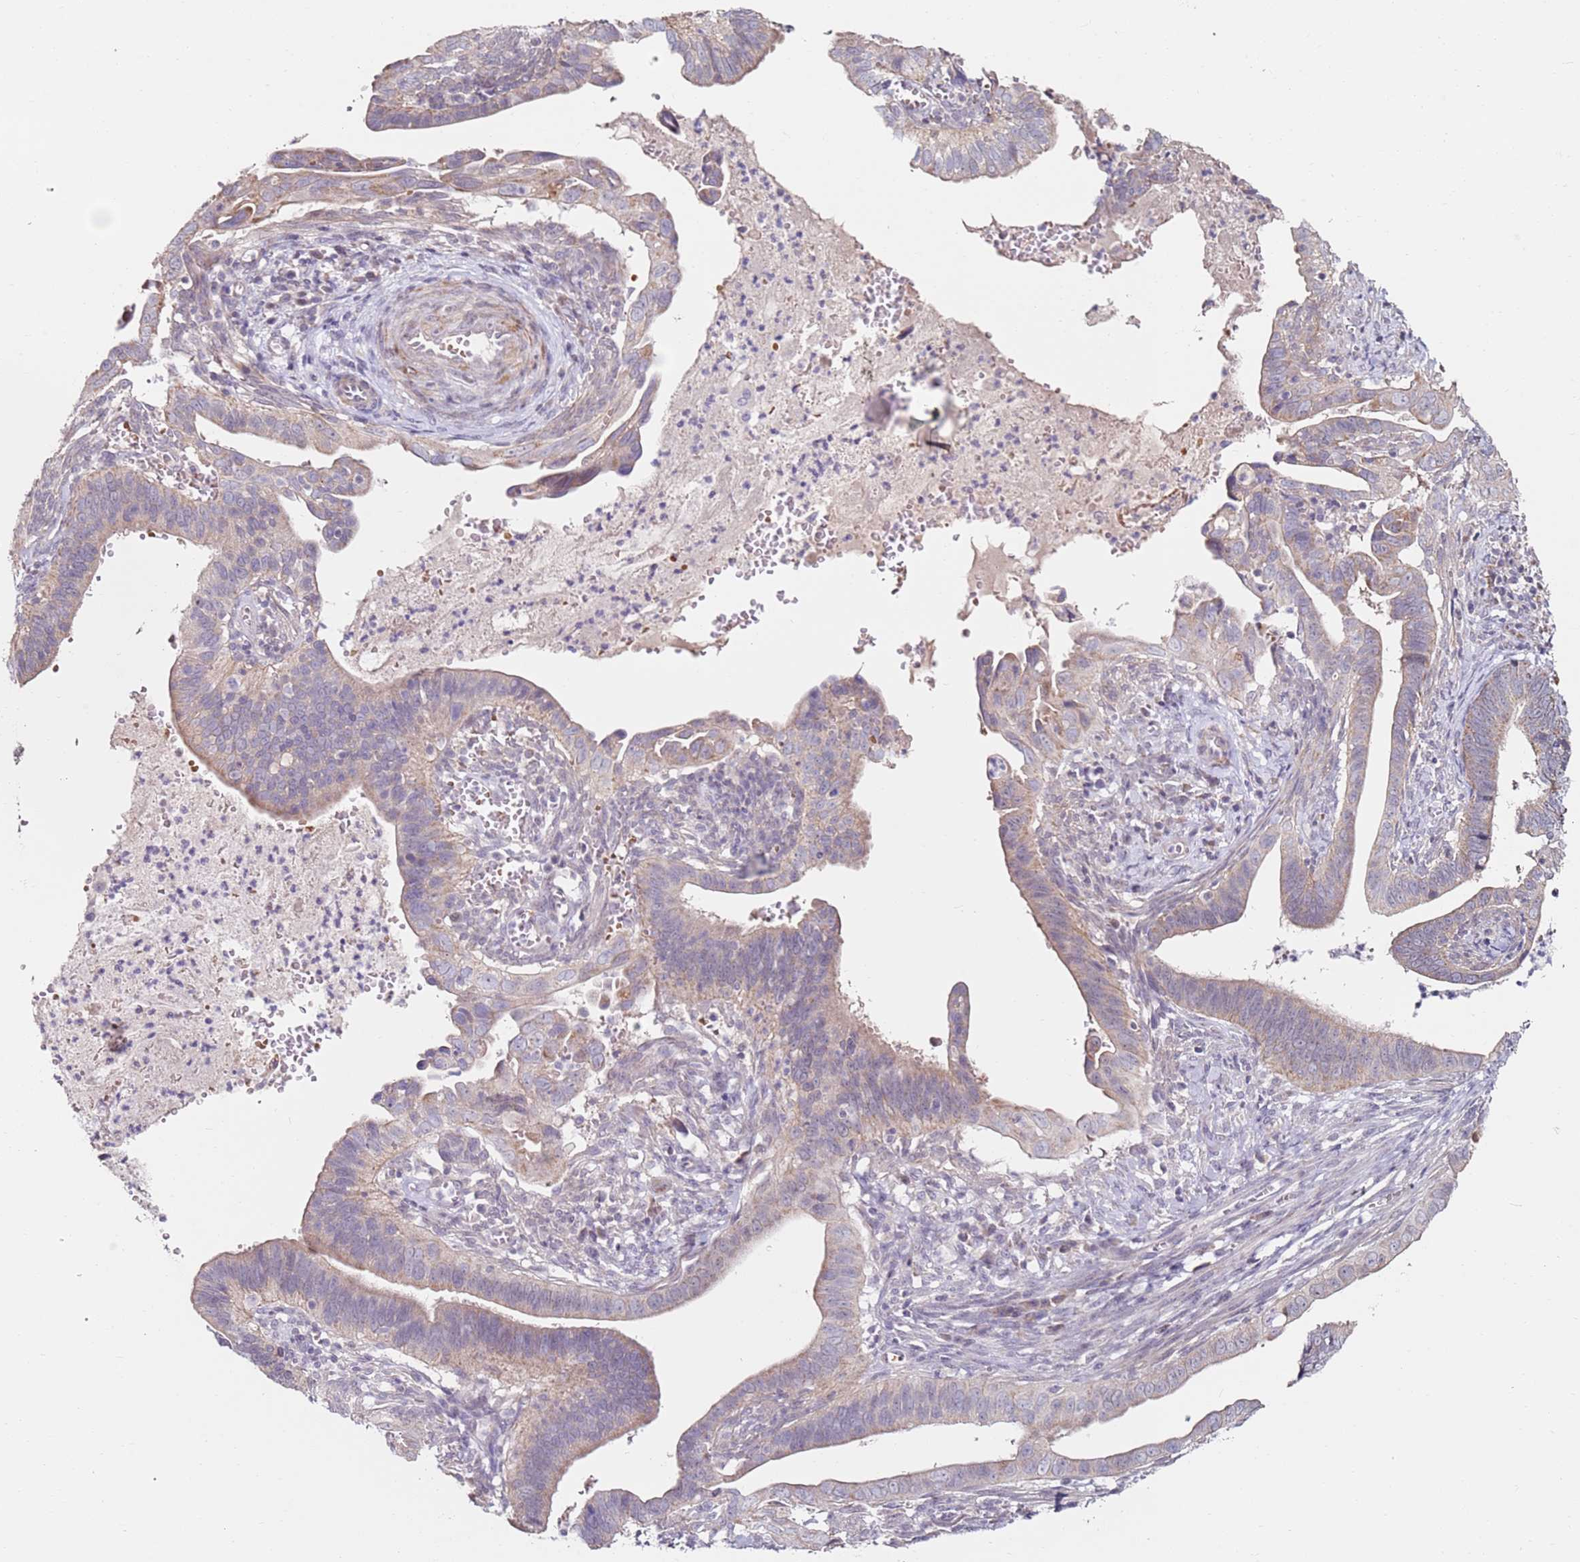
{"staining": {"intensity": "weak", "quantity": "25%-75%", "location": "cytoplasmic/membranous"}, "tissue": "cervical cancer", "cell_type": "Tumor cells", "image_type": "cancer", "snomed": [{"axis": "morphology", "description": "Adenocarcinoma, NOS"}, {"axis": "topography", "description": "Cervix"}], "caption": "Immunohistochemistry (IHC) (DAB) staining of adenocarcinoma (cervical) shows weak cytoplasmic/membranous protein positivity in approximately 25%-75% of tumor cells.", "gene": "RARS2", "patient": {"sex": "female", "age": 42}}